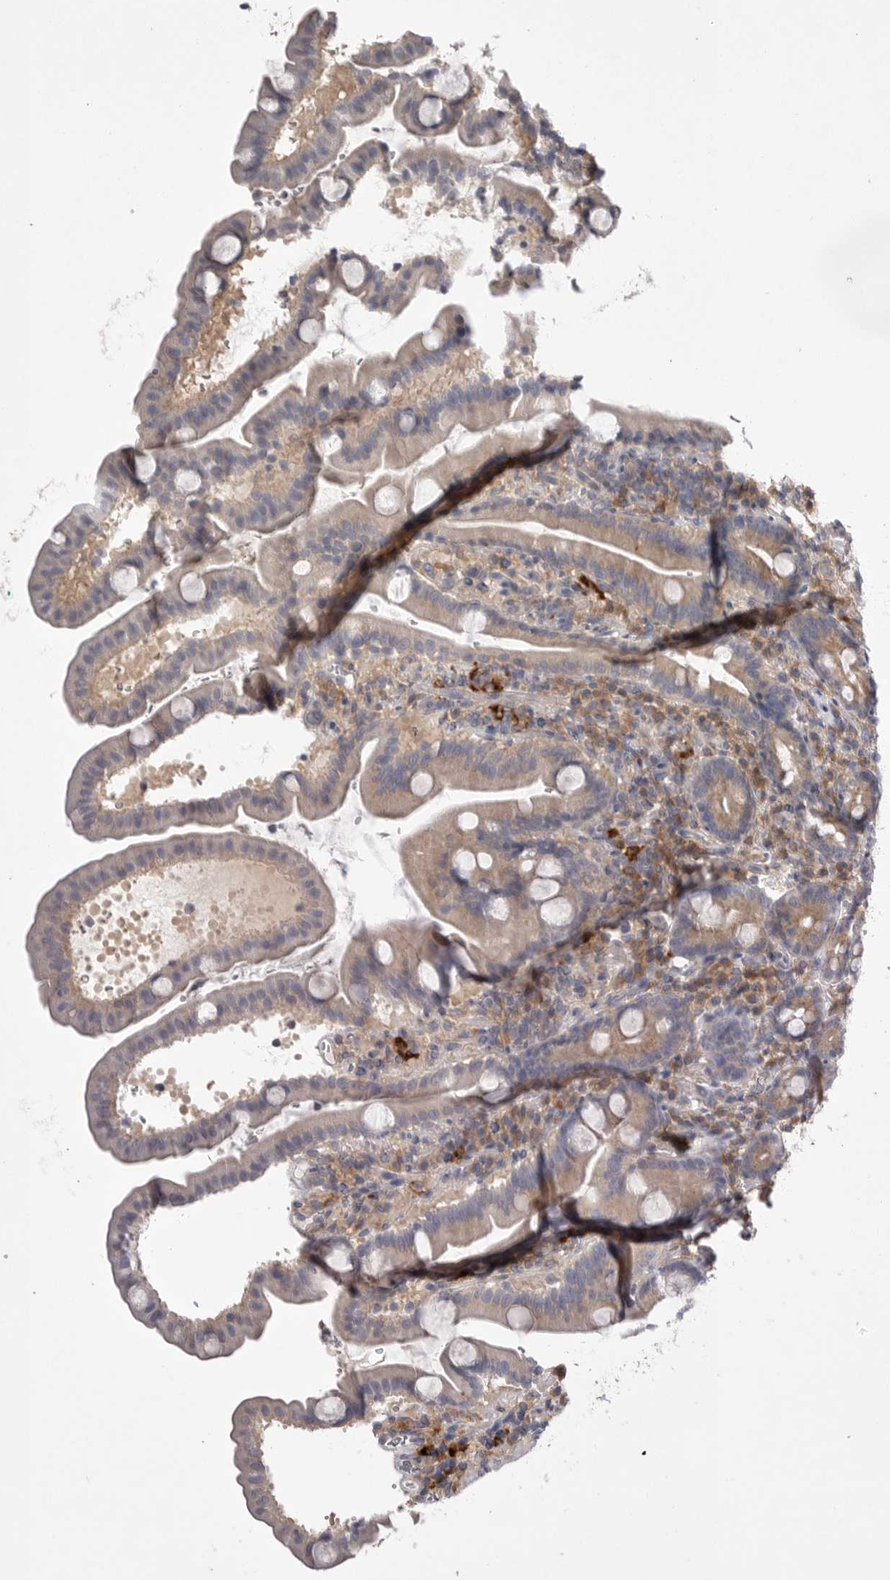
{"staining": {"intensity": "weak", "quantity": ">75%", "location": "cytoplasmic/membranous"}, "tissue": "duodenum", "cell_type": "Glandular cells", "image_type": "normal", "snomed": [{"axis": "morphology", "description": "Normal tissue, NOS"}, {"axis": "topography", "description": "Duodenum"}], "caption": "Protein staining reveals weak cytoplasmic/membranous expression in about >75% of glandular cells in unremarkable duodenum. (Stains: DAB (3,3'-diaminobenzidine) in brown, nuclei in blue, Microscopy: brightfield microscopy at high magnification).", "gene": "VAC14", "patient": {"sex": "male", "age": 54}}